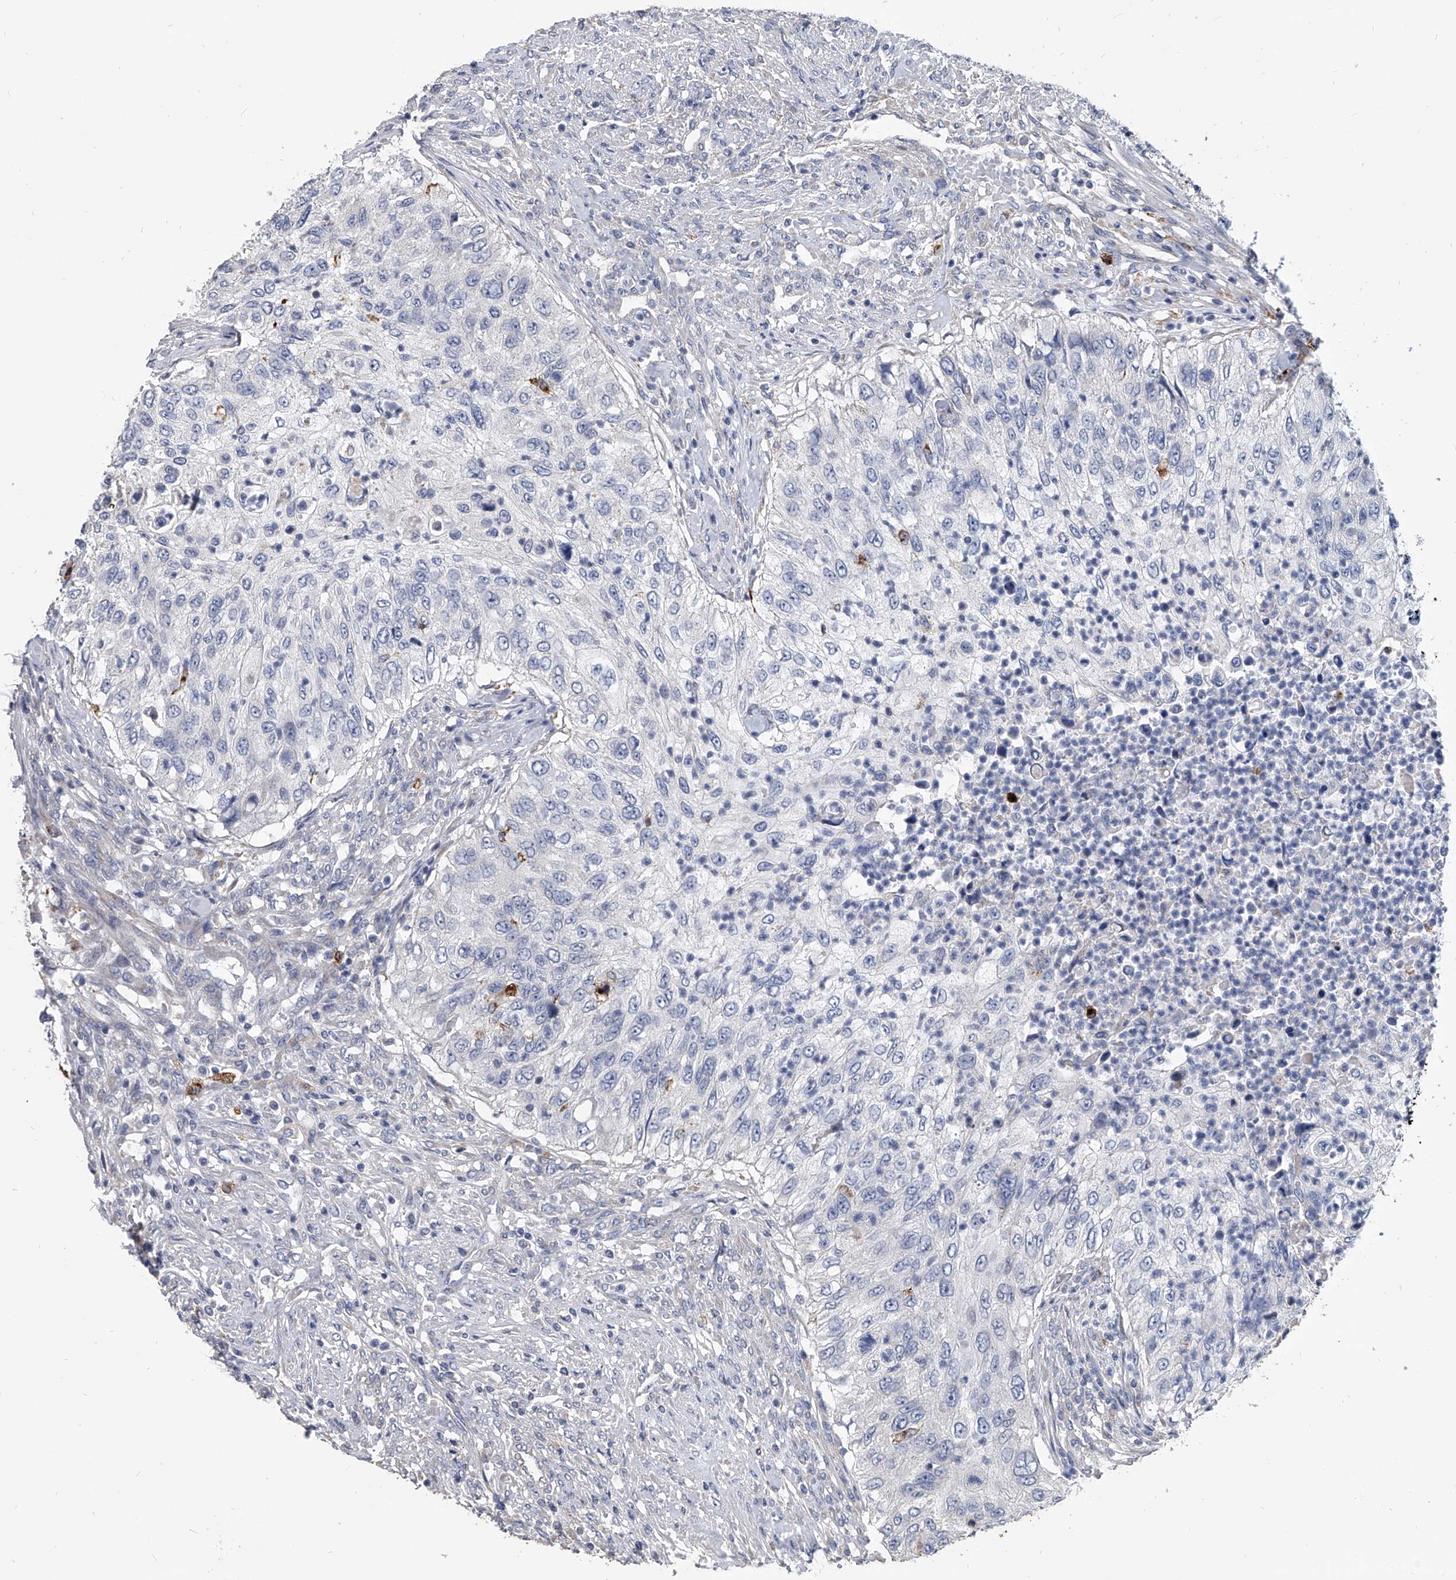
{"staining": {"intensity": "negative", "quantity": "none", "location": "none"}, "tissue": "urothelial cancer", "cell_type": "Tumor cells", "image_type": "cancer", "snomed": [{"axis": "morphology", "description": "Urothelial carcinoma, High grade"}, {"axis": "topography", "description": "Urinary bladder"}], "caption": "Tumor cells show no significant protein expression in high-grade urothelial carcinoma.", "gene": "SPP1", "patient": {"sex": "female", "age": 60}}